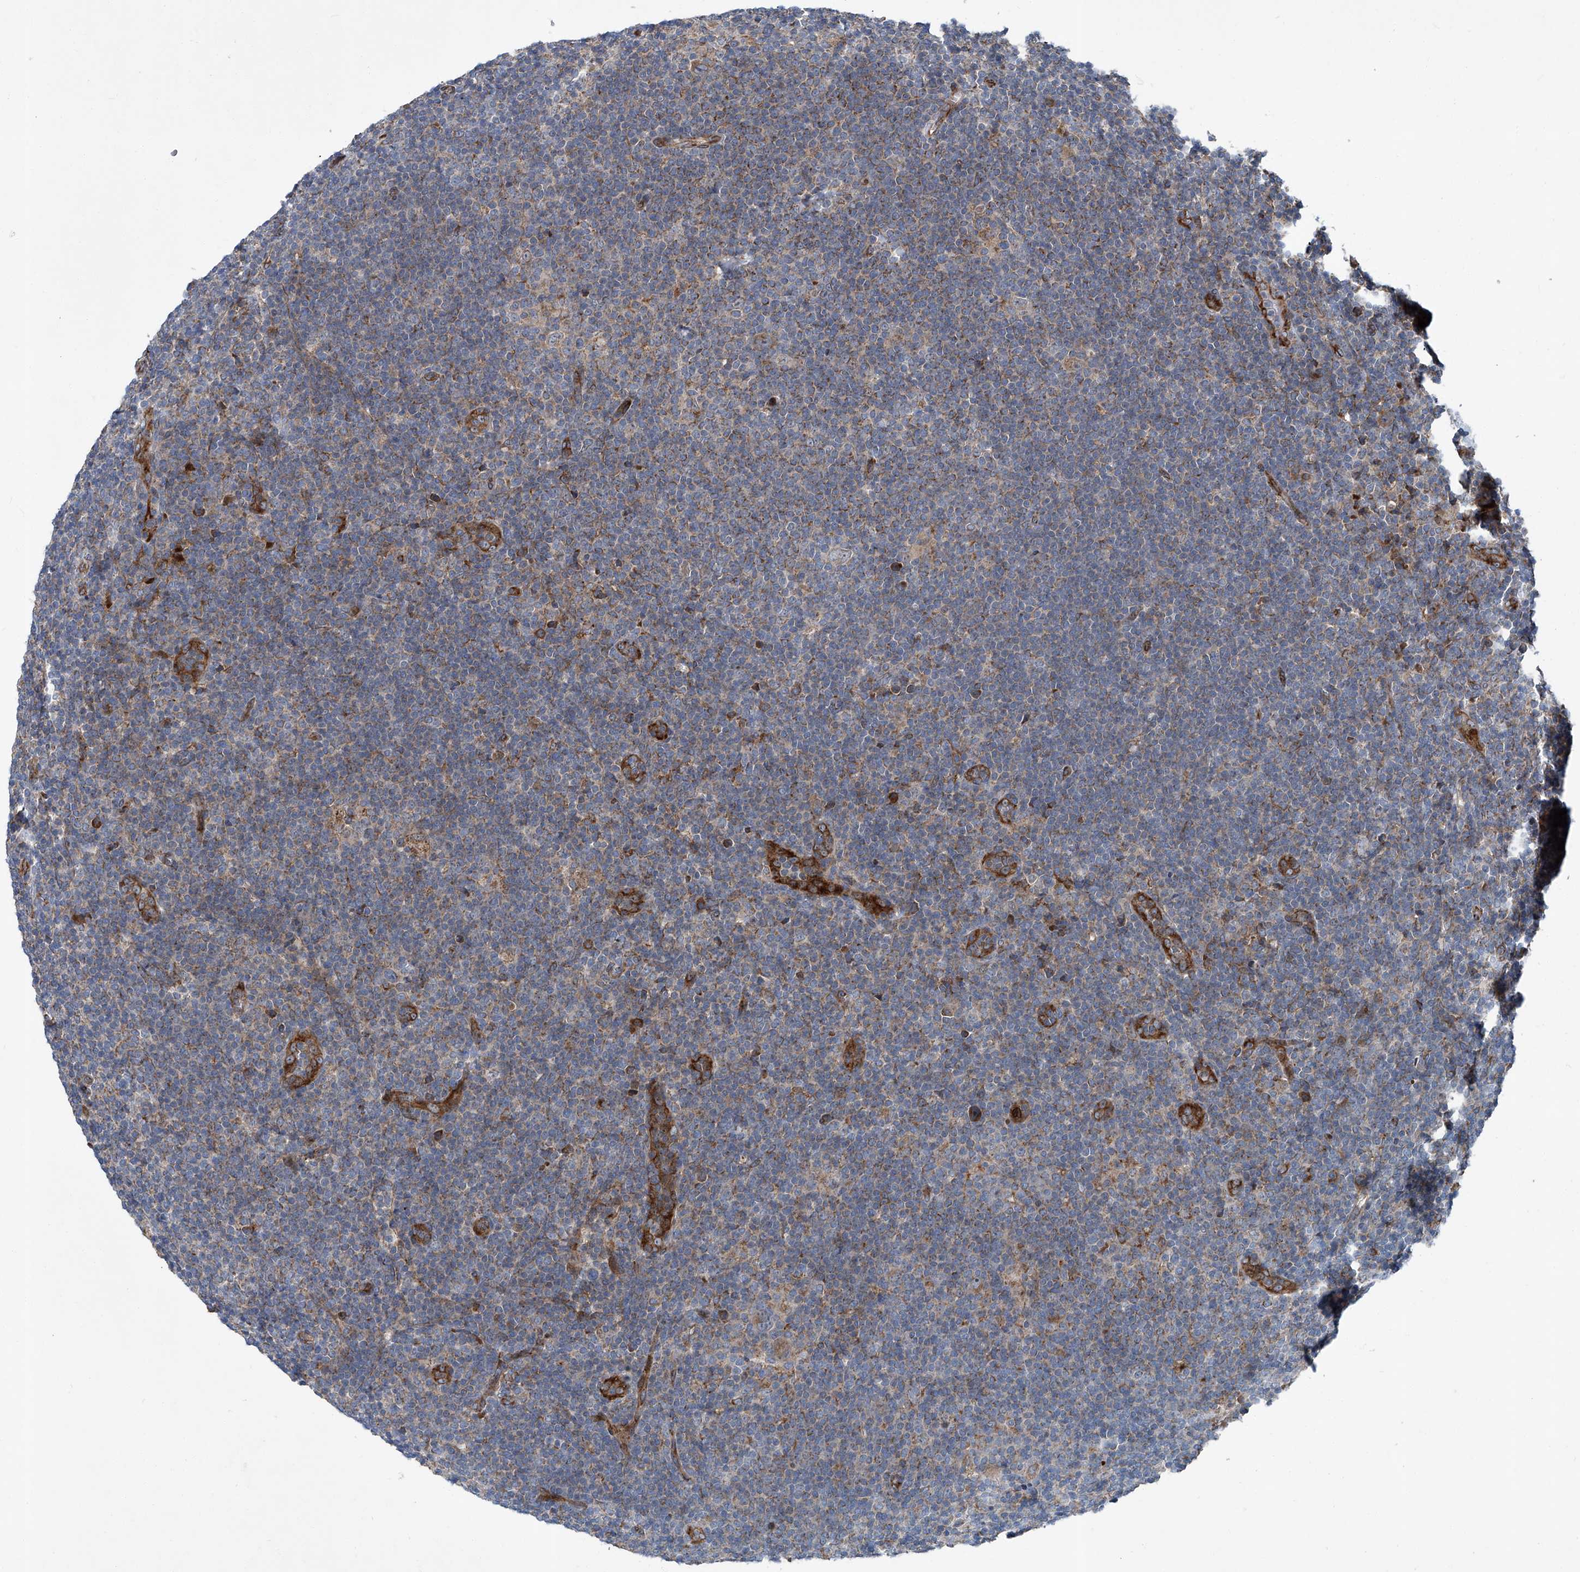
{"staining": {"intensity": "weak", "quantity": ">75%", "location": "cytoplasmic/membranous"}, "tissue": "lymphoma", "cell_type": "Tumor cells", "image_type": "cancer", "snomed": [{"axis": "morphology", "description": "Hodgkin's disease, NOS"}, {"axis": "topography", "description": "Lymph node"}], "caption": "Tumor cells reveal low levels of weak cytoplasmic/membranous staining in about >75% of cells in lymphoma. (Brightfield microscopy of DAB IHC at high magnification).", "gene": "GPR132", "patient": {"sex": "female", "age": 57}}